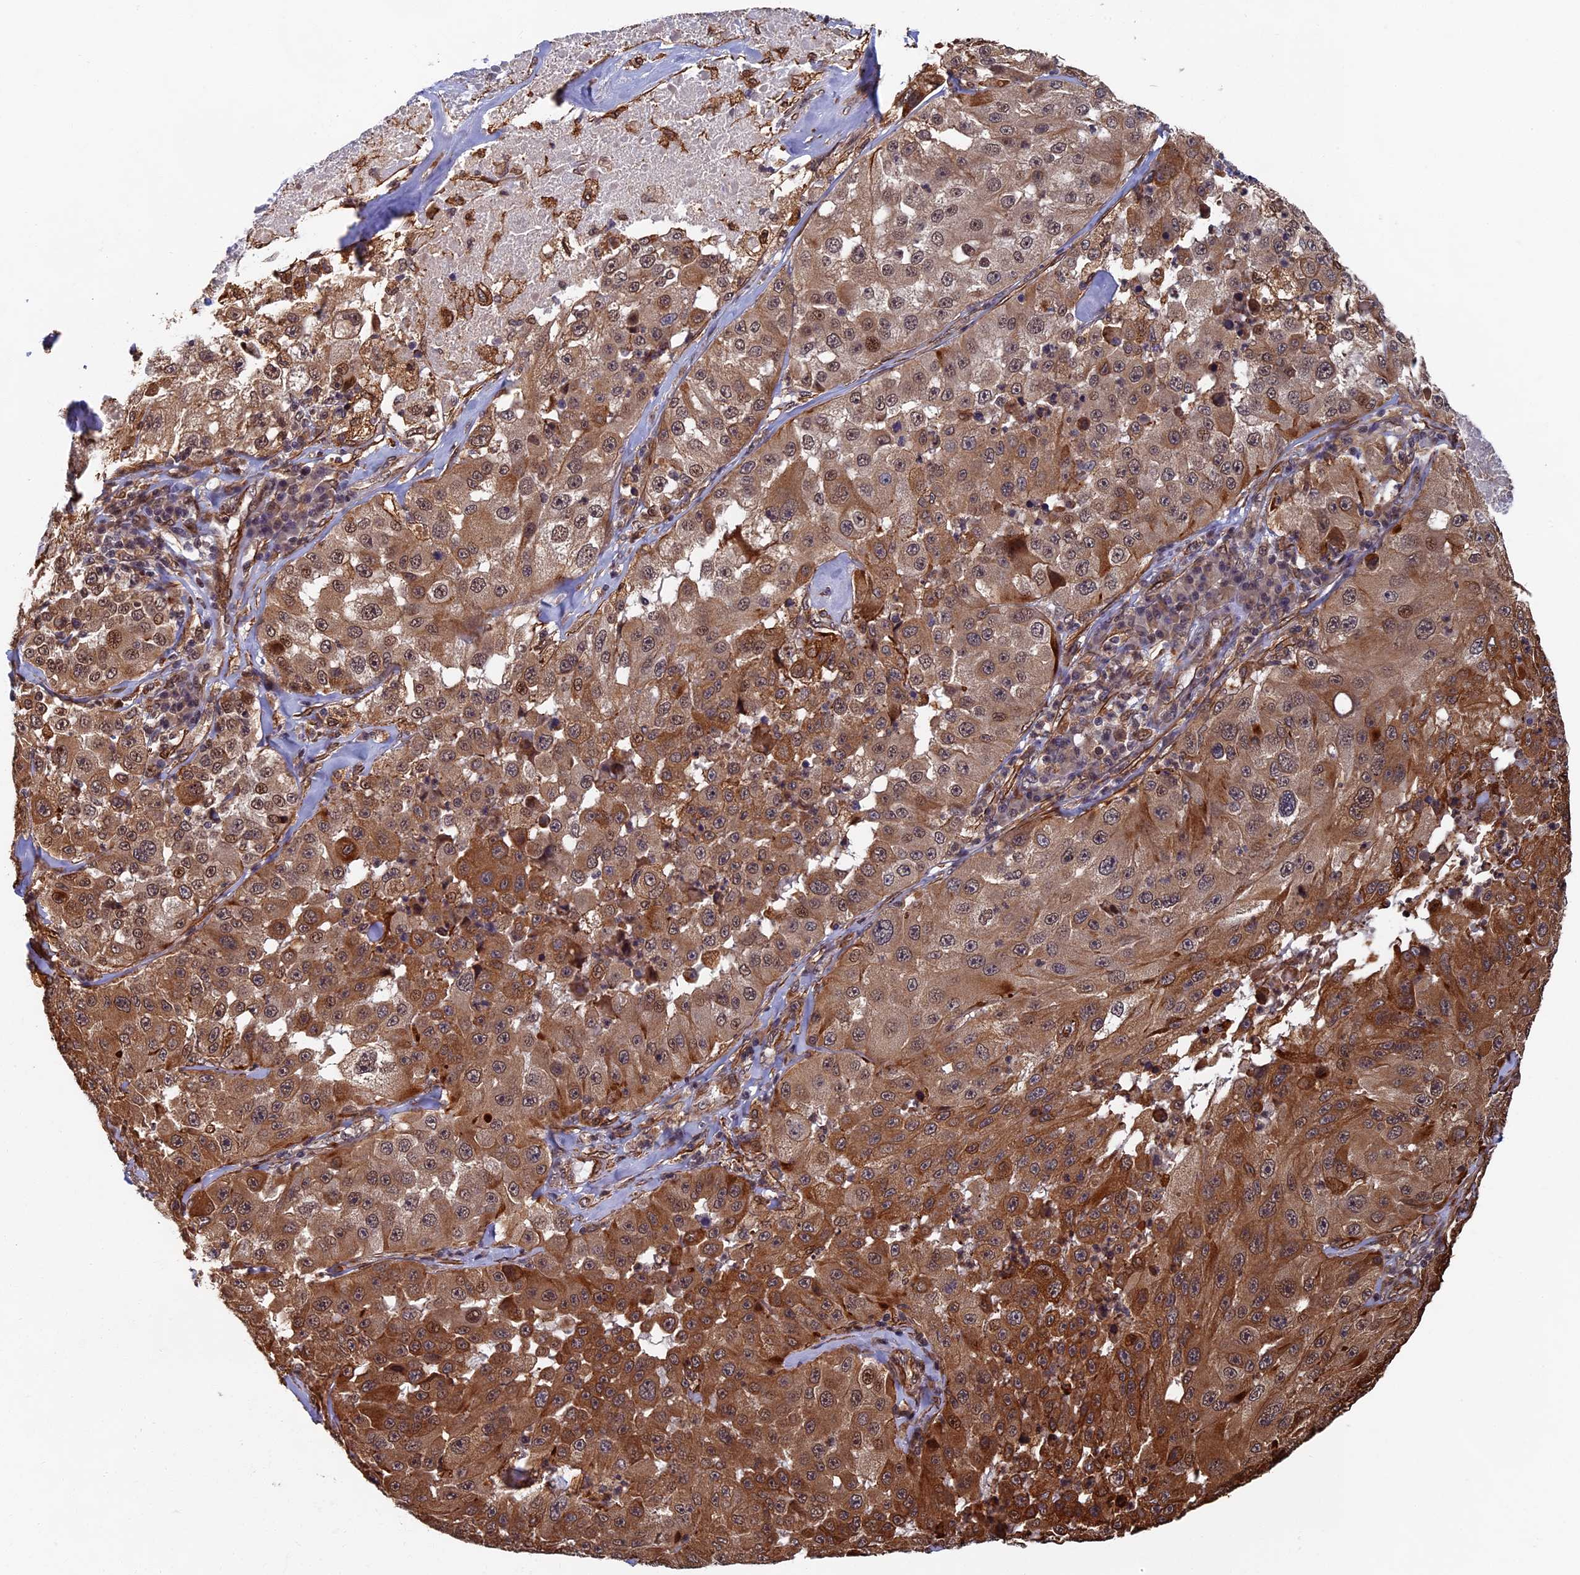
{"staining": {"intensity": "moderate", "quantity": ">75%", "location": "cytoplasmic/membranous"}, "tissue": "melanoma", "cell_type": "Tumor cells", "image_type": "cancer", "snomed": [{"axis": "morphology", "description": "Malignant melanoma, Metastatic site"}, {"axis": "topography", "description": "Lymph node"}], "caption": "Immunohistochemistry micrograph of human malignant melanoma (metastatic site) stained for a protein (brown), which displays medium levels of moderate cytoplasmic/membranous positivity in about >75% of tumor cells.", "gene": "CTDP1", "patient": {"sex": "male", "age": 62}}